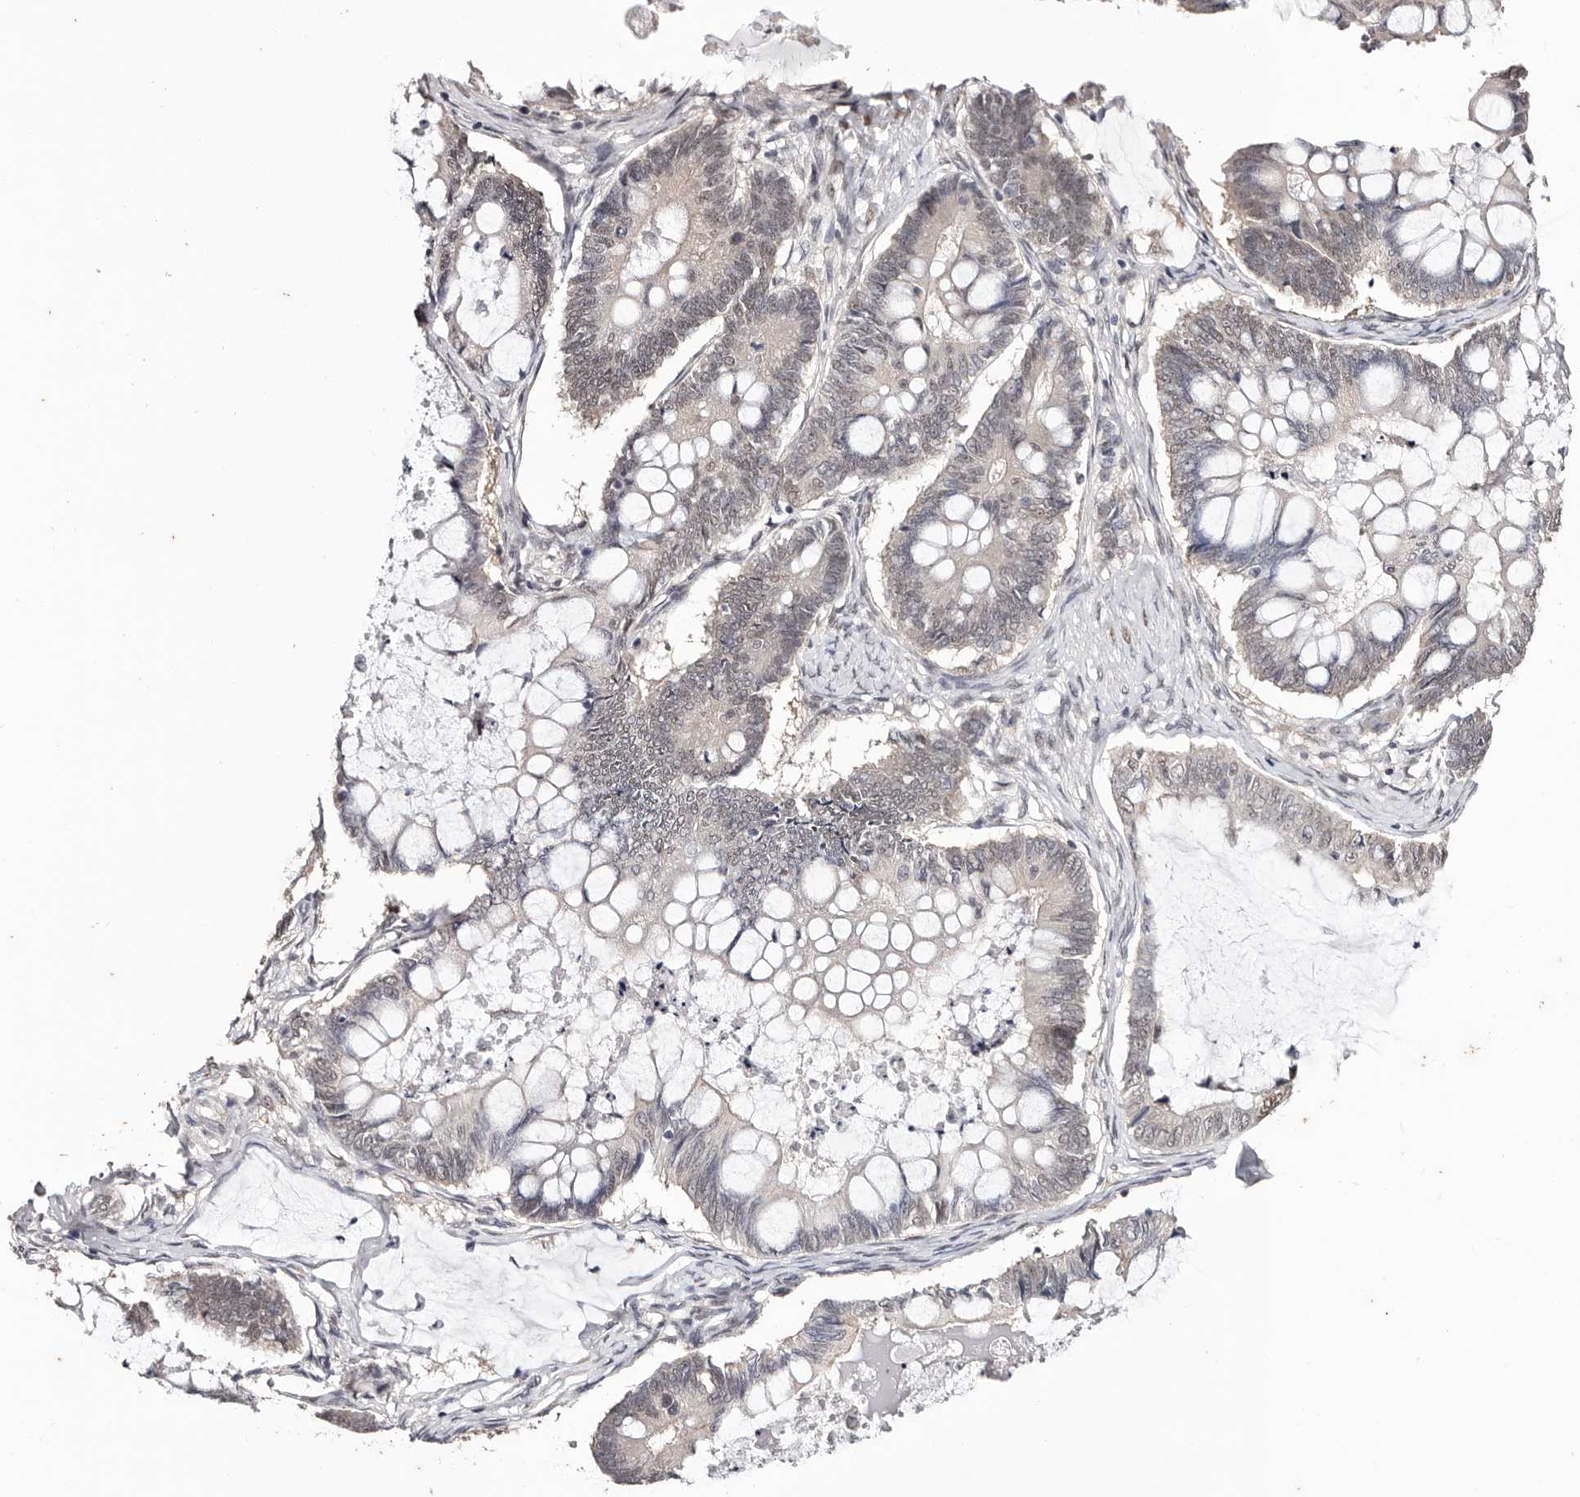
{"staining": {"intensity": "weak", "quantity": "25%-75%", "location": "nuclear"}, "tissue": "ovarian cancer", "cell_type": "Tumor cells", "image_type": "cancer", "snomed": [{"axis": "morphology", "description": "Cystadenocarcinoma, mucinous, NOS"}, {"axis": "topography", "description": "Ovary"}], "caption": "Ovarian cancer (mucinous cystadenocarcinoma) stained with DAB (3,3'-diaminobenzidine) immunohistochemistry reveals low levels of weak nuclear positivity in about 25%-75% of tumor cells.", "gene": "TYW3", "patient": {"sex": "female", "age": 61}}